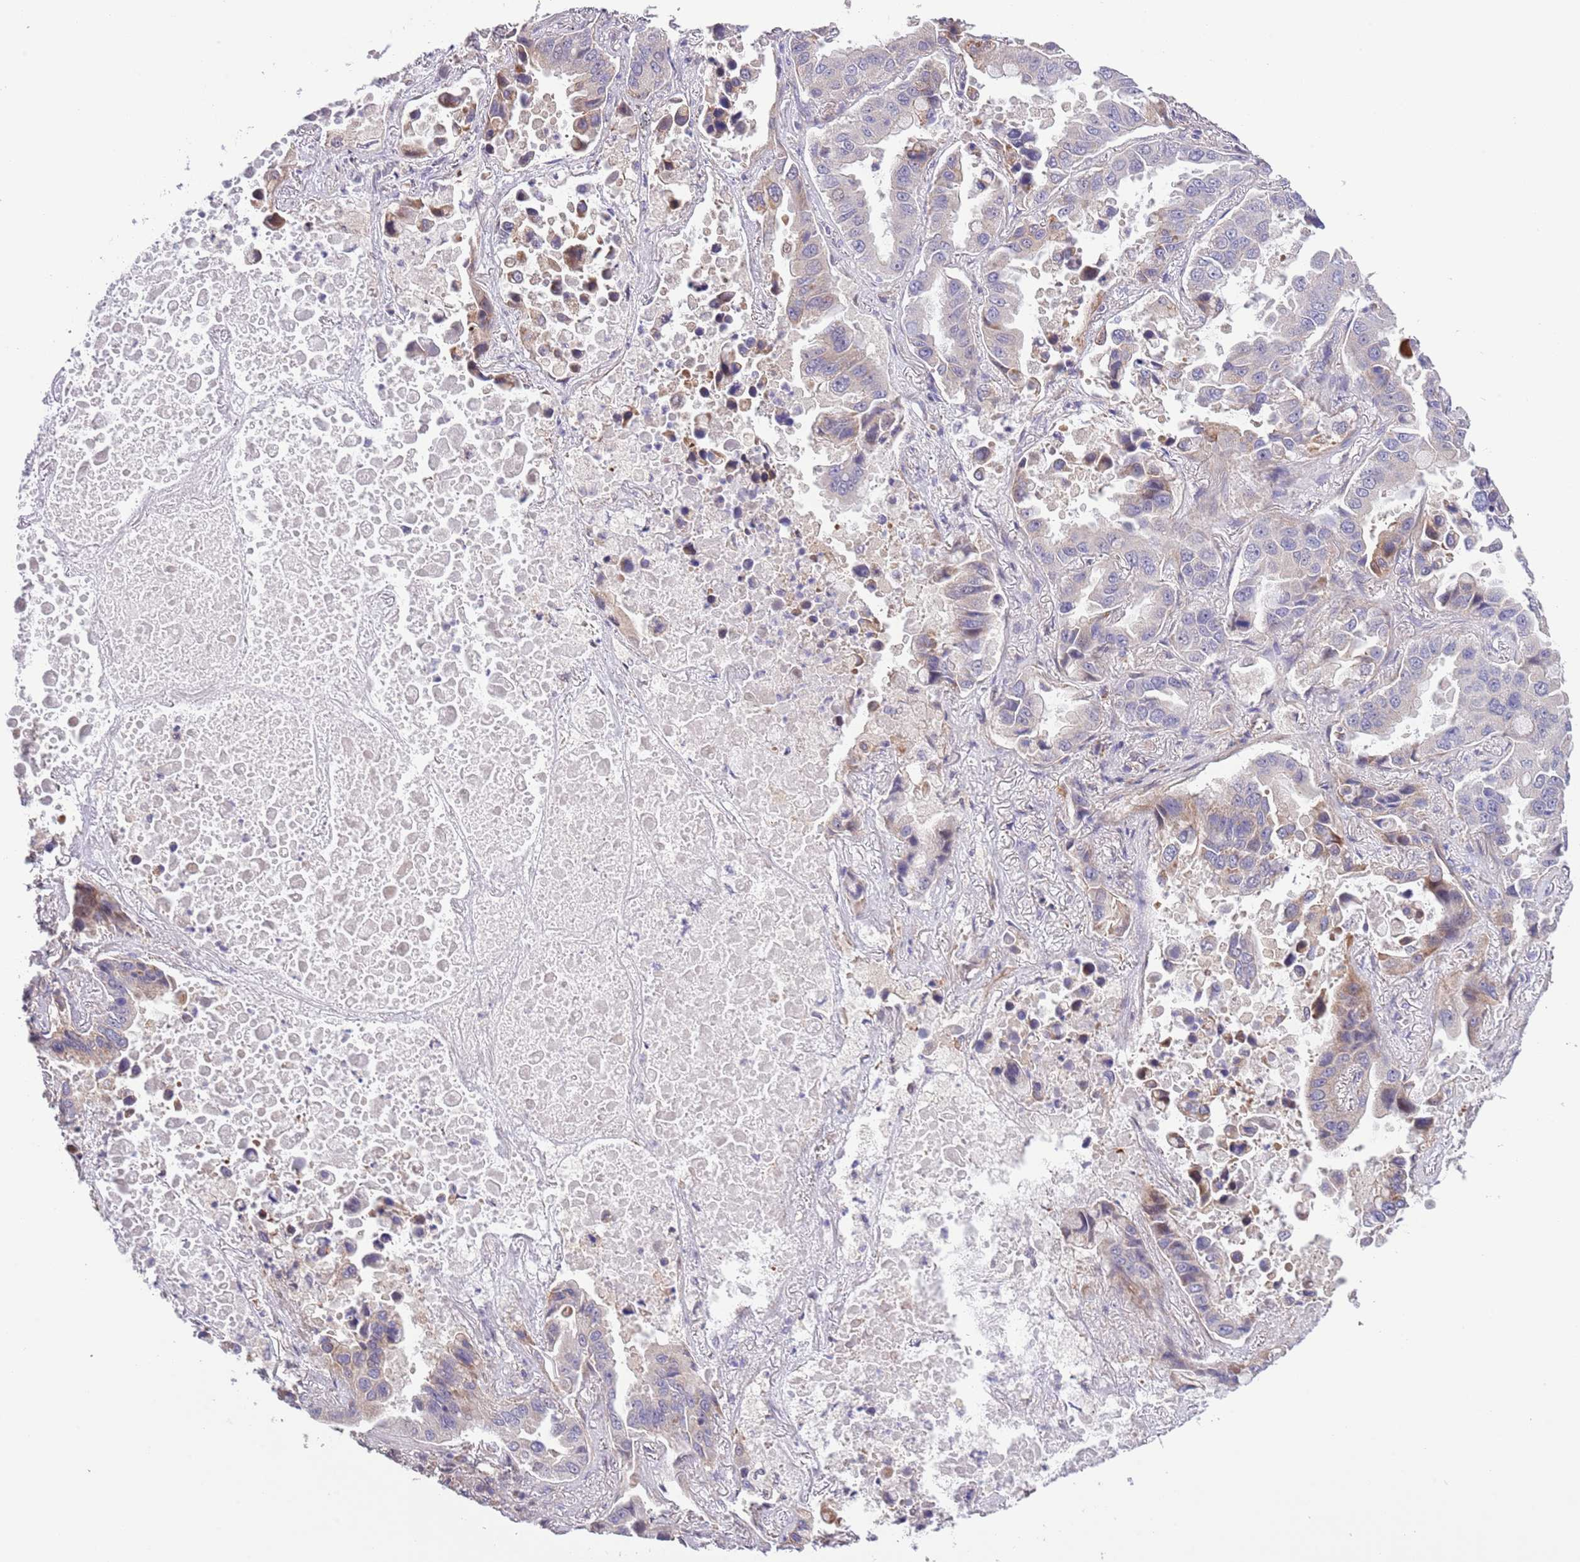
{"staining": {"intensity": "weak", "quantity": "<25%", "location": "cytoplasmic/membranous"}, "tissue": "lung cancer", "cell_type": "Tumor cells", "image_type": "cancer", "snomed": [{"axis": "morphology", "description": "Adenocarcinoma, NOS"}, {"axis": "topography", "description": "Lung"}], "caption": "This is a histopathology image of IHC staining of lung cancer (adenocarcinoma), which shows no positivity in tumor cells. The staining is performed using DAB (3,3'-diaminobenzidine) brown chromogen with nuclei counter-stained in using hematoxylin.", "gene": "LIPJ", "patient": {"sex": "male", "age": 64}}